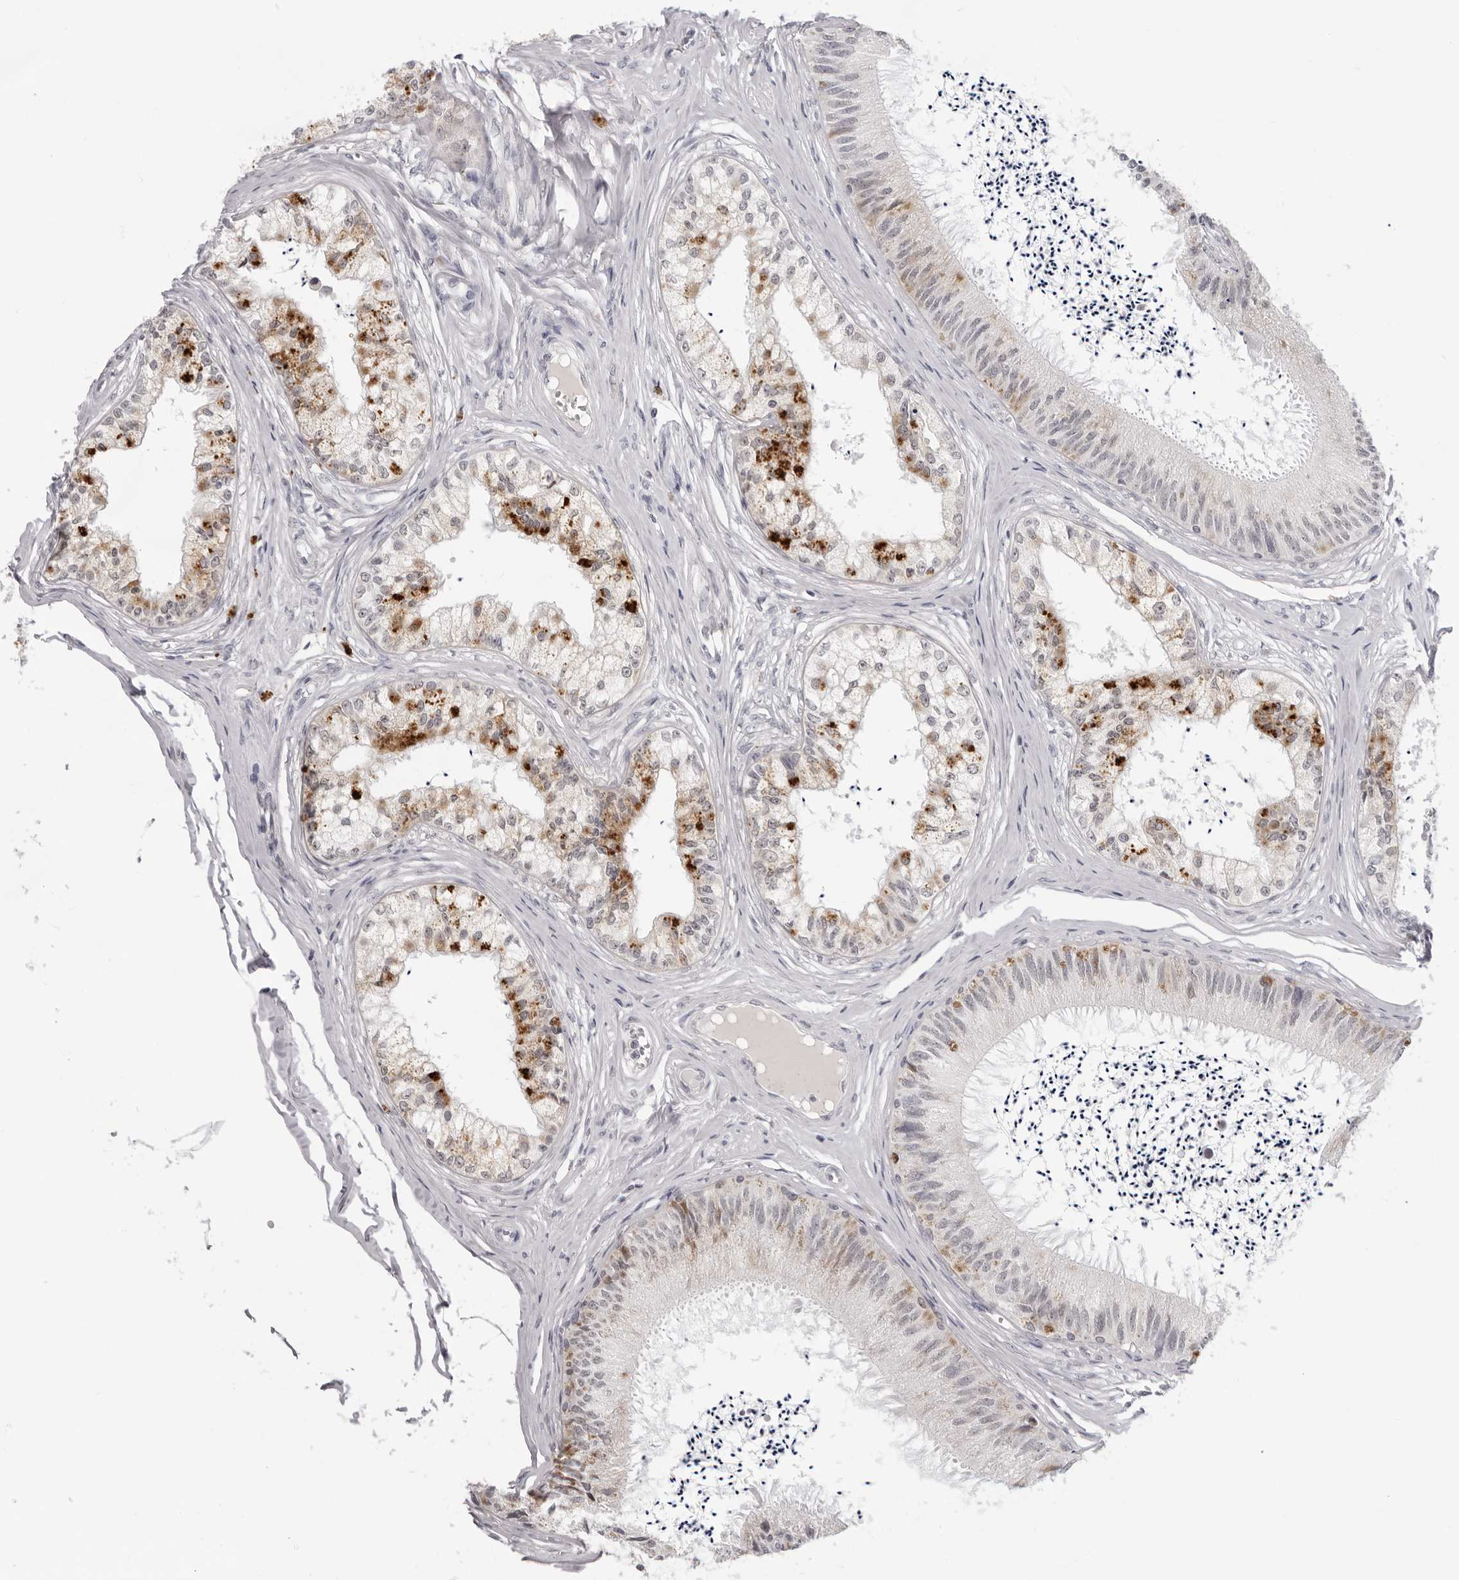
{"staining": {"intensity": "moderate", "quantity": "<25%", "location": "cytoplasmic/membranous"}, "tissue": "epididymis", "cell_type": "Glandular cells", "image_type": "normal", "snomed": [{"axis": "morphology", "description": "Normal tissue, NOS"}, {"axis": "topography", "description": "Epididymis"}], "caption": "Human epididymis stained with a brown dye displays moderate cytoplasmic/membranous positive staining in about <25% of glandular cells.", "gene": "ACP6", "patient": {"sex": "male", "age": 79}}